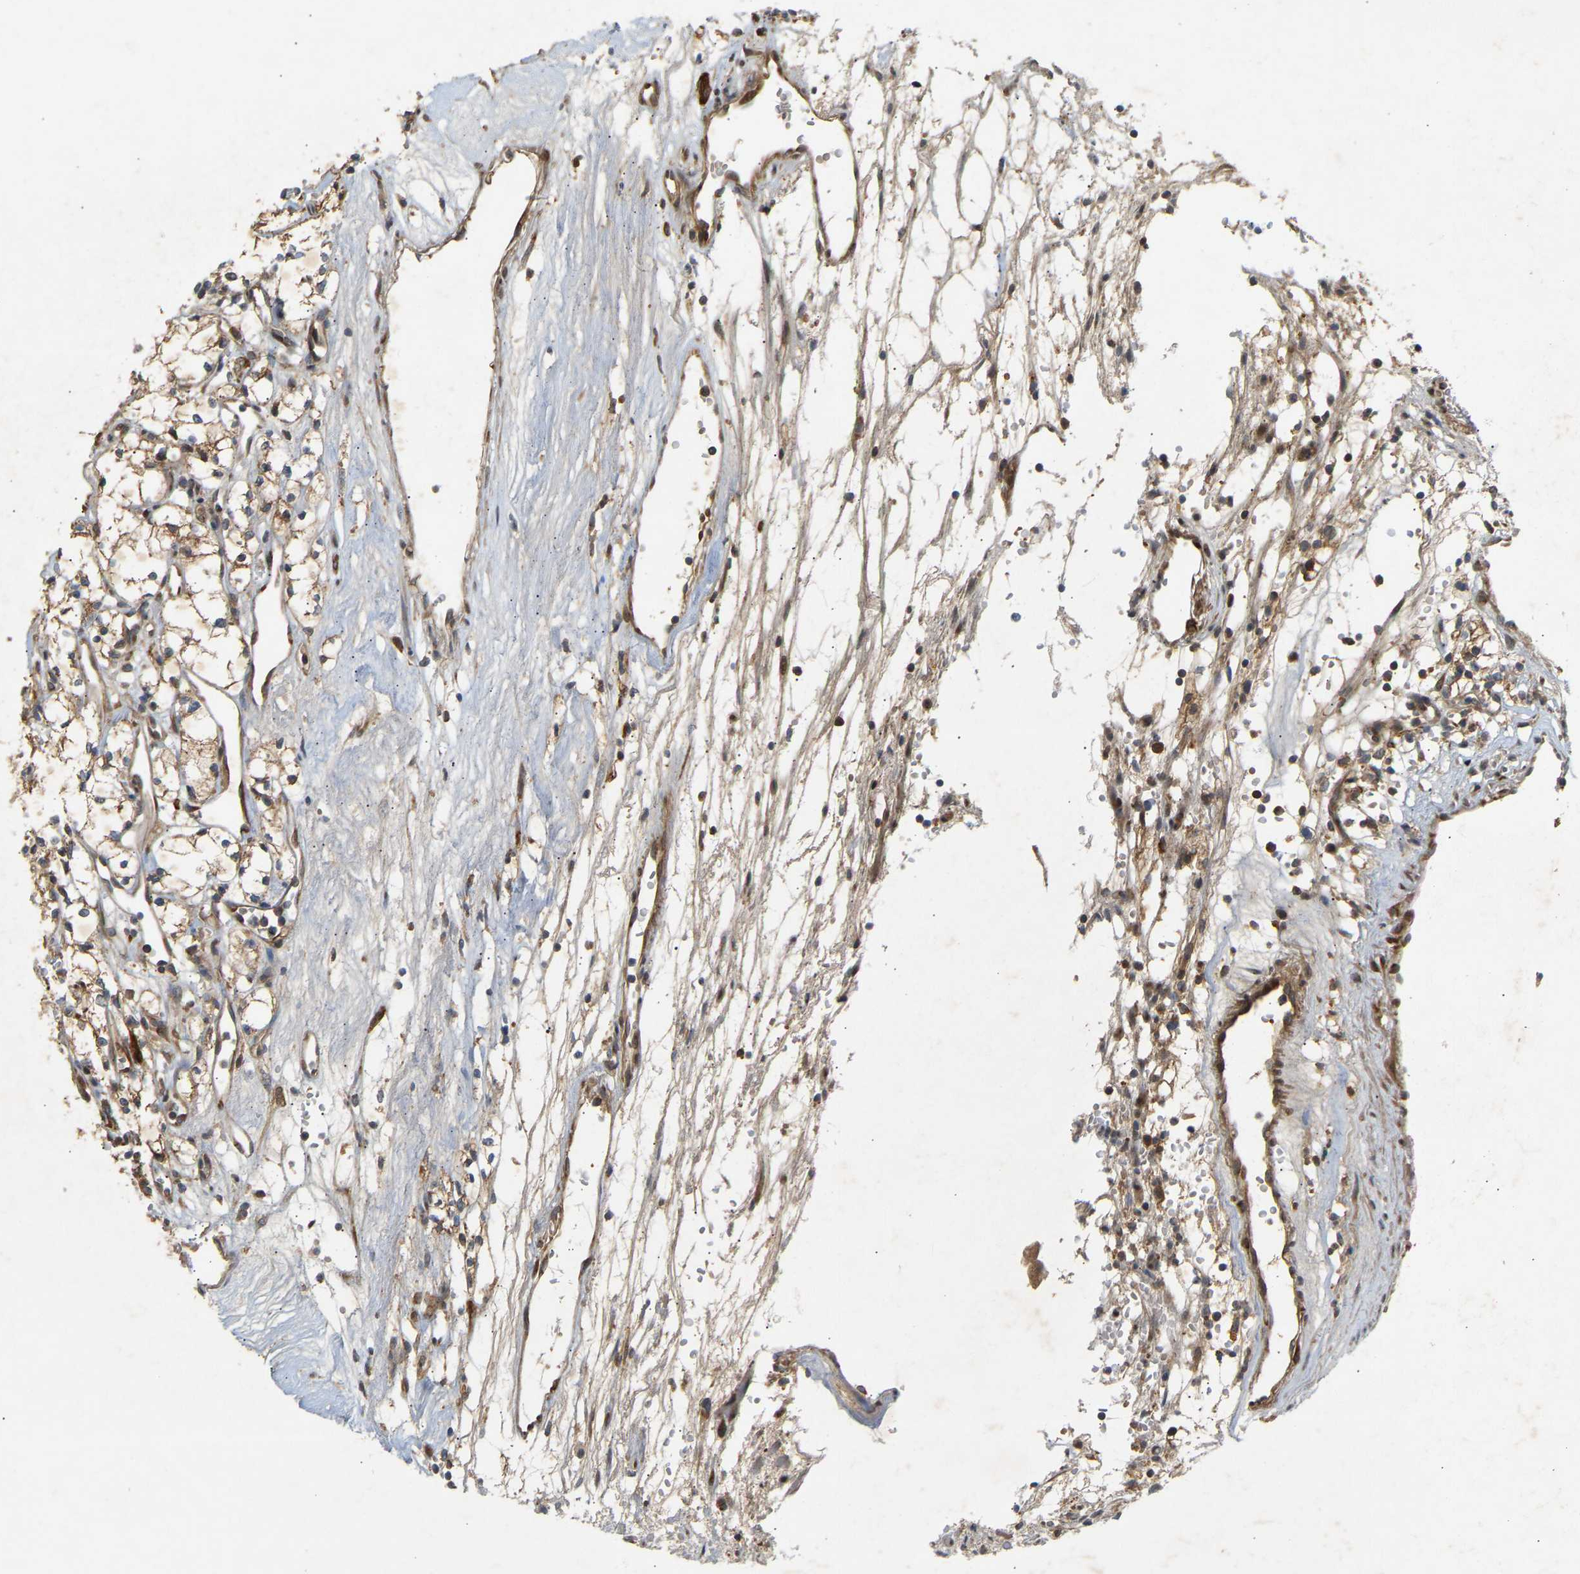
{"staining": {"intensity": "weak", "quantity": "25%-75%", "location": "cytoplasmic/membranous"}, "tissue": "renal cancer", "cell_type": "Tumor cells", "image_type": "cancer", "snomed": [{"axis": "morphology", "description": "Adenocarcinoma, NOS"}, {"axis": "topography", "description": "Kidney"}], "caption": "This is a micrograph of immunohistochemistry (IHC) staining of adenocarcinoma (renal), which shows weak positivity in the cytoplasmic/membranous of tumor cells.", "gene": "PTCD1", "patient": {"sex": "male", "age": 59}}